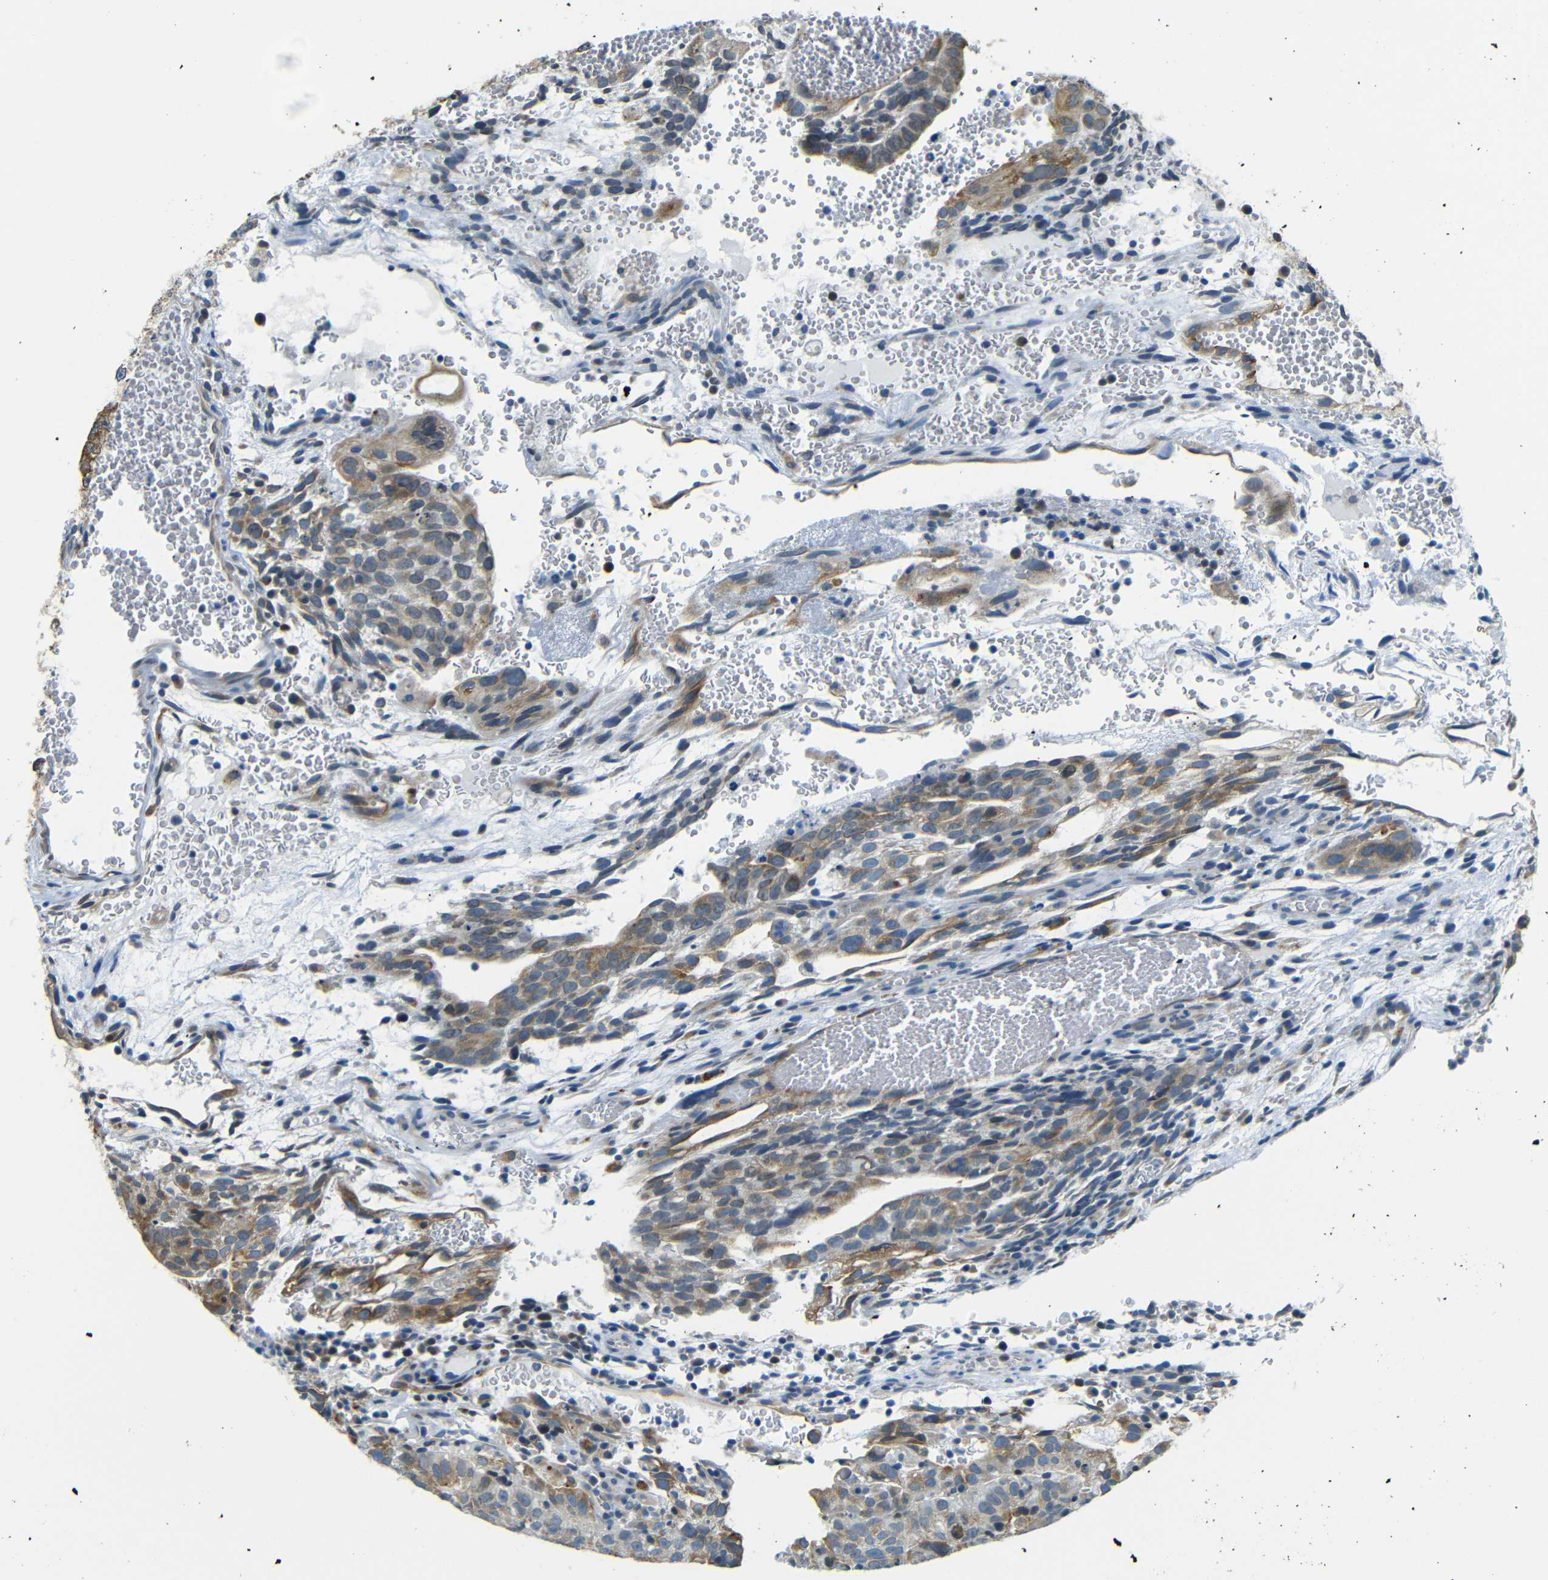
{"staining": {"intensity": "moderate", "quantity": ">75%", "location": "cytoplasmic/membranous"}, "tissue": "testis cancer", "cell_type": "Tumor cells", "image_type": "cancer", "snomed": [{"axis": "morphology", "description": "Seminoma, NOS"}, {"axis": "morphology", "description": "Carcinoma, Embryonal, NOS"}, {"axis": "topography", "description": "Testis"}], "caption": "Immunohistochemistry (DAB) staining of human testis embryonal carcinoma demonstrates moderate cytoplasmic/membranous protein expression in about >75% of tumor cells.", "gene": "VAPB", "patient": {"sex": "male", "age": 52}}